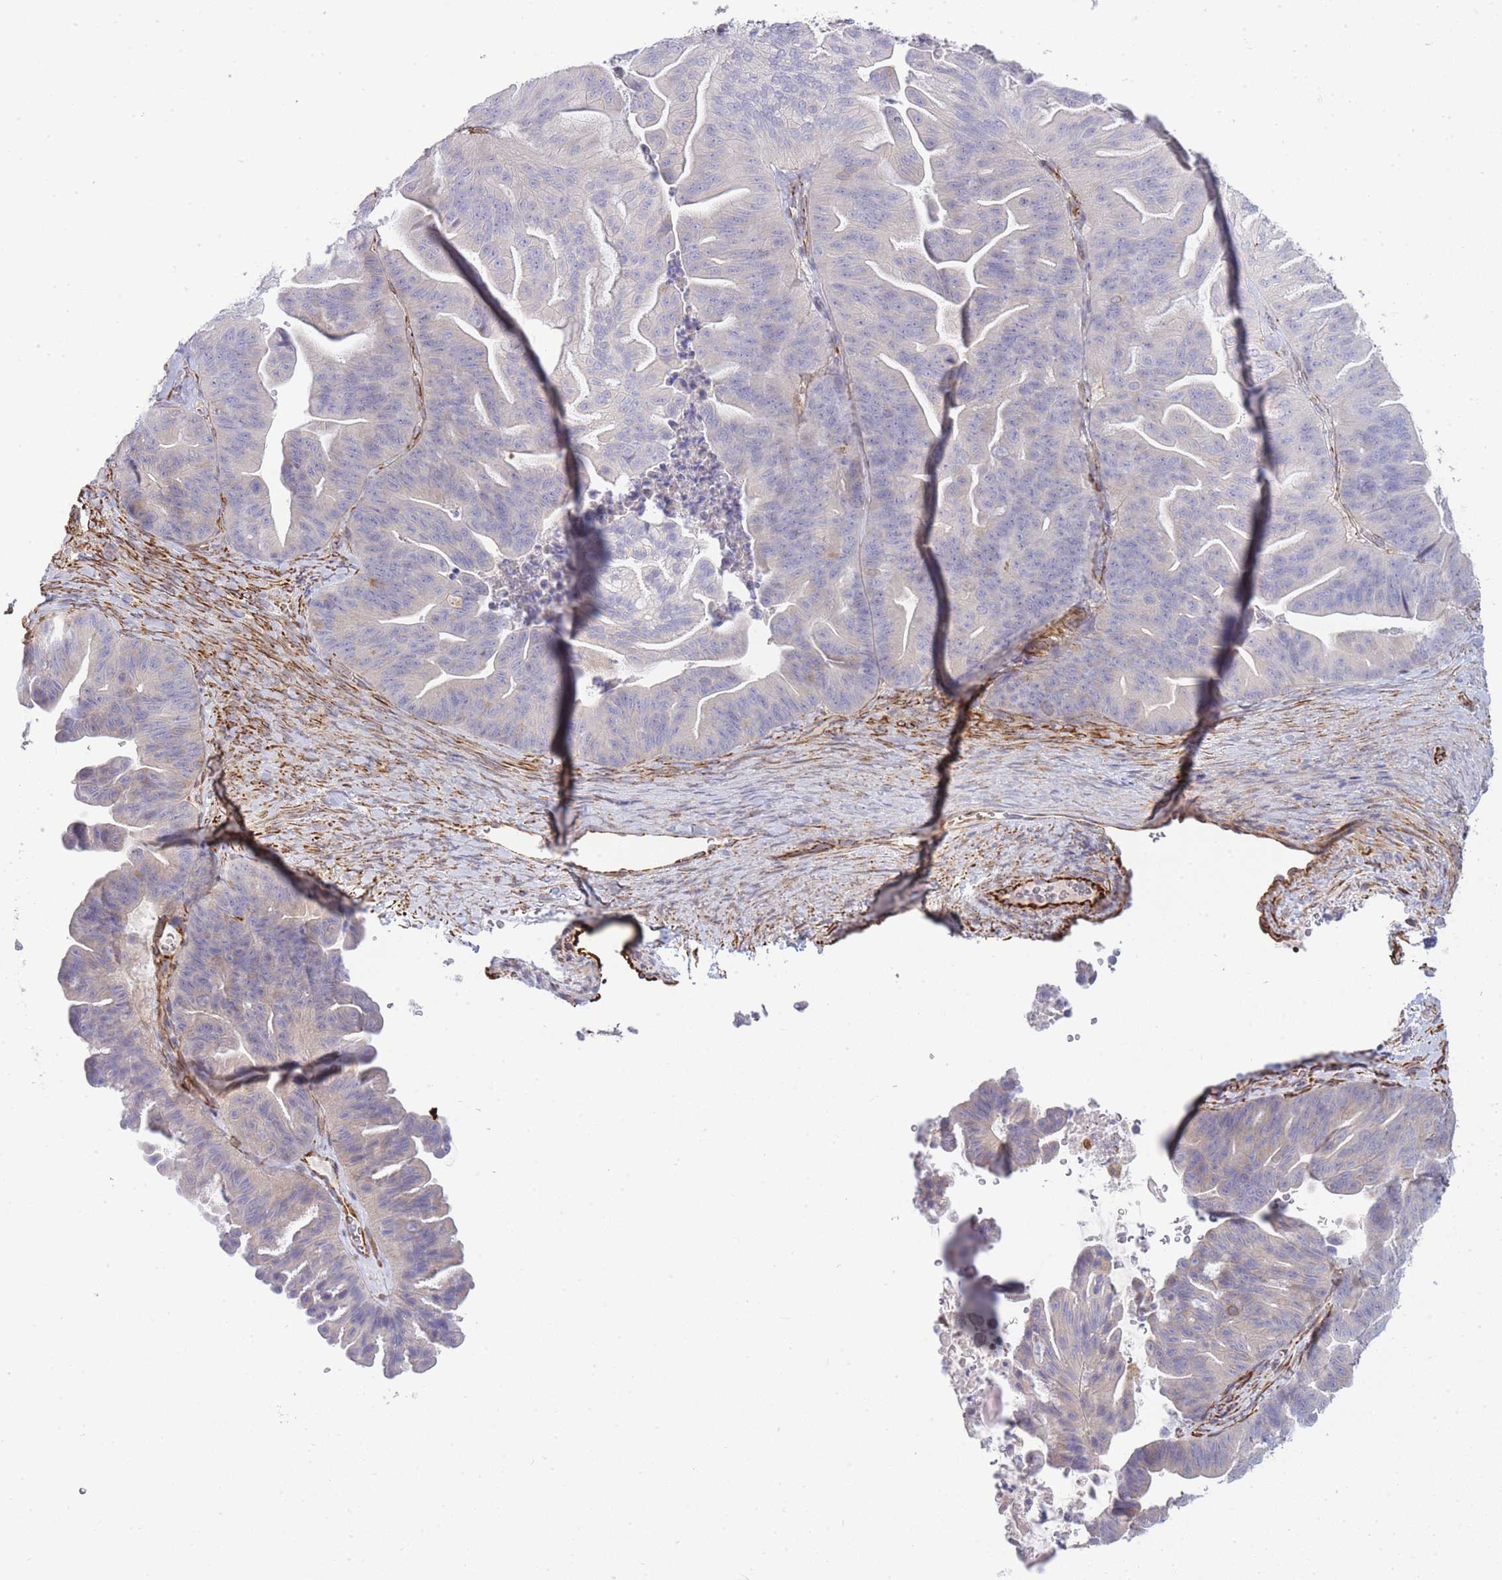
{"staining": {"intensity": "negative", "quantity": "none", "location": "none"}, "tissue": "ovarian cancer", "cell_type": "Tumor cells", "image_type": "cancer", "snomed": [{"axis": "morphology", "description": "Cystadenocarcinoma, mucinous, NOS"}, {"axis": "topography", "description": "Ovary"}], "caption": "Tumor cells are negative for protein expression in human ovarian mucinous cystadenocarcinoma.", "gene": "ECPAS", "patient": {"sex": "female", "age": 67}}